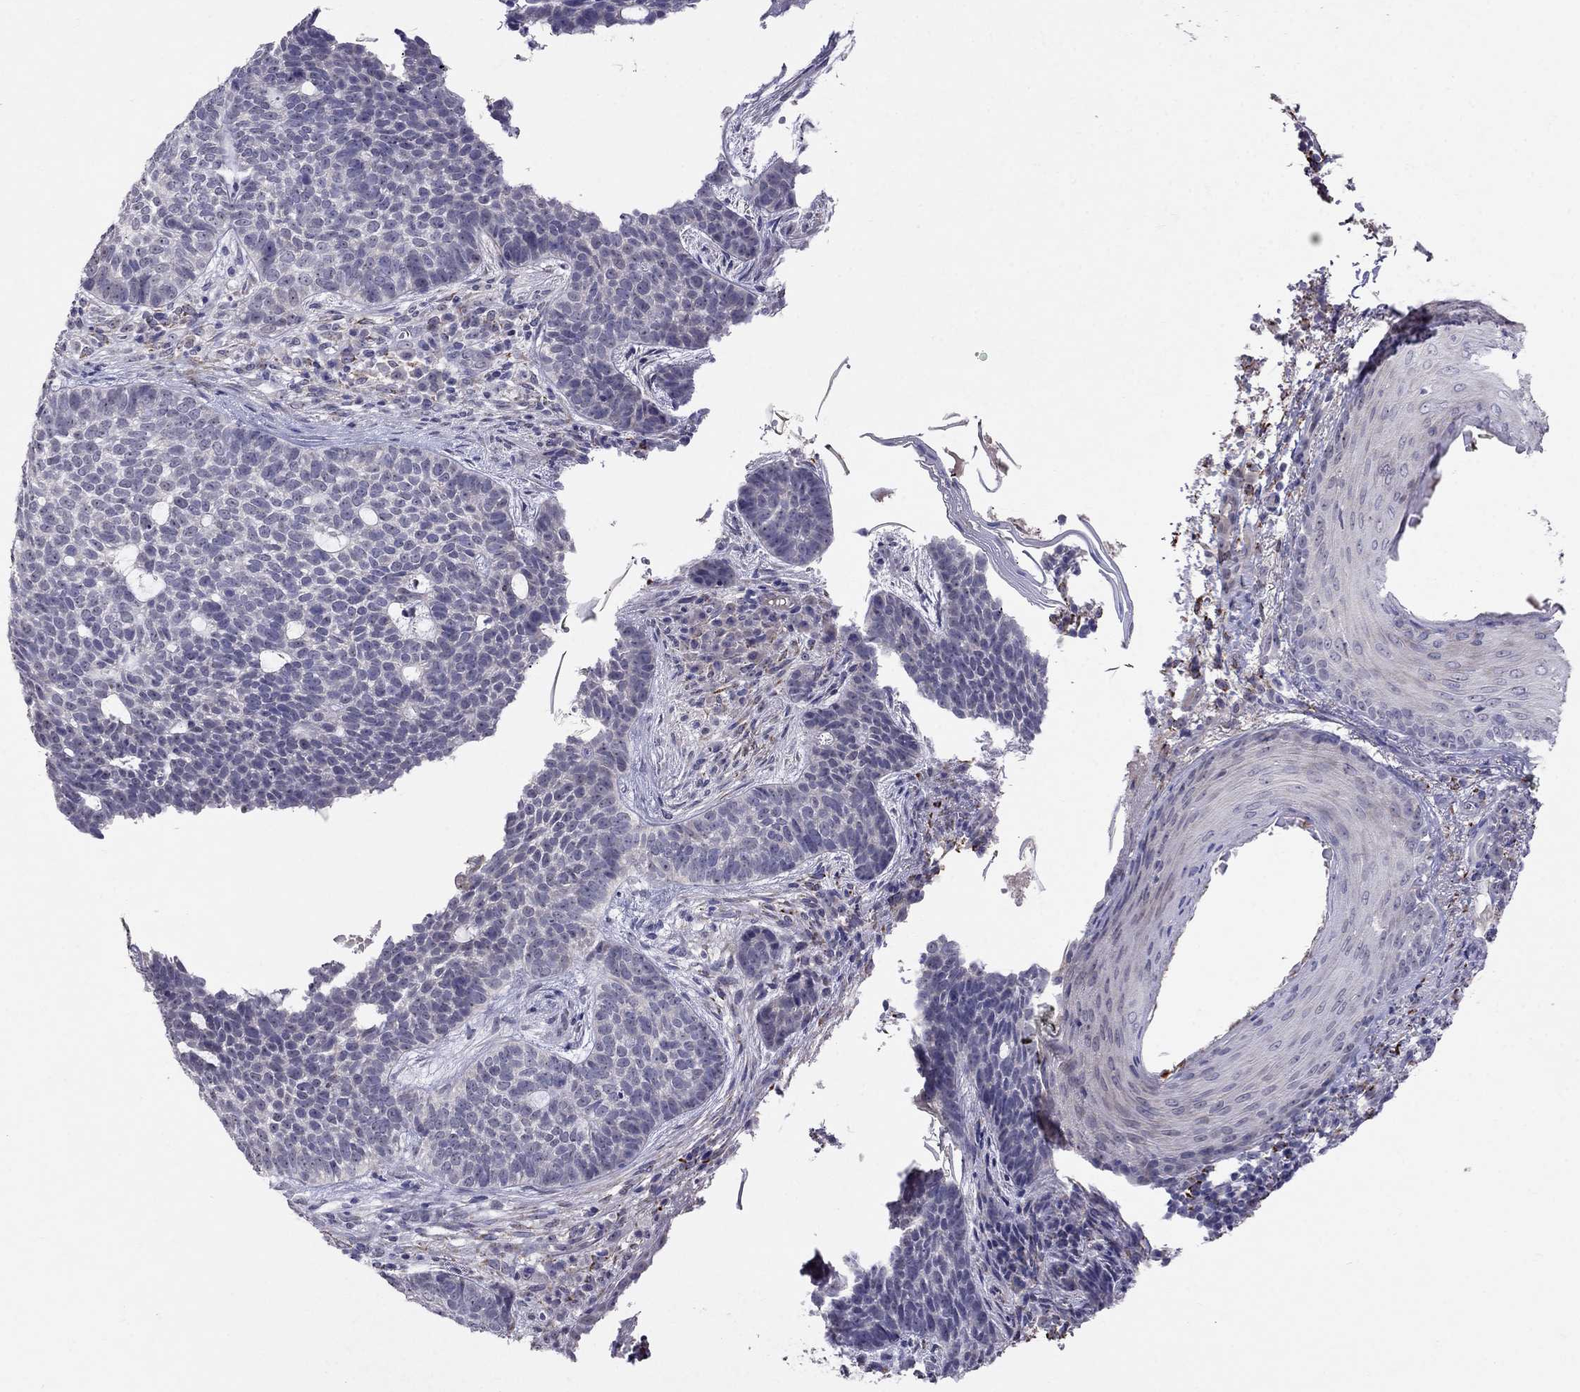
{"staining": {"intensity": "negative", "quantity": "none", "location": "none"}, "tissue": "skin cancer", "cell_type": "Tumor cells", "image_type": "cancer", "snomed": [{"axis": "morphology", "description": "Basal cell carcinoma"}, {"axis": "topography", "description": "Skin"}], "caption": "Basal cell carcinoma (skin) was stained to show a protein in brown. There is no significant staining in tumor cells.", "gene": "MYO3B", "patient": {"sex": "female", "age": 69}}